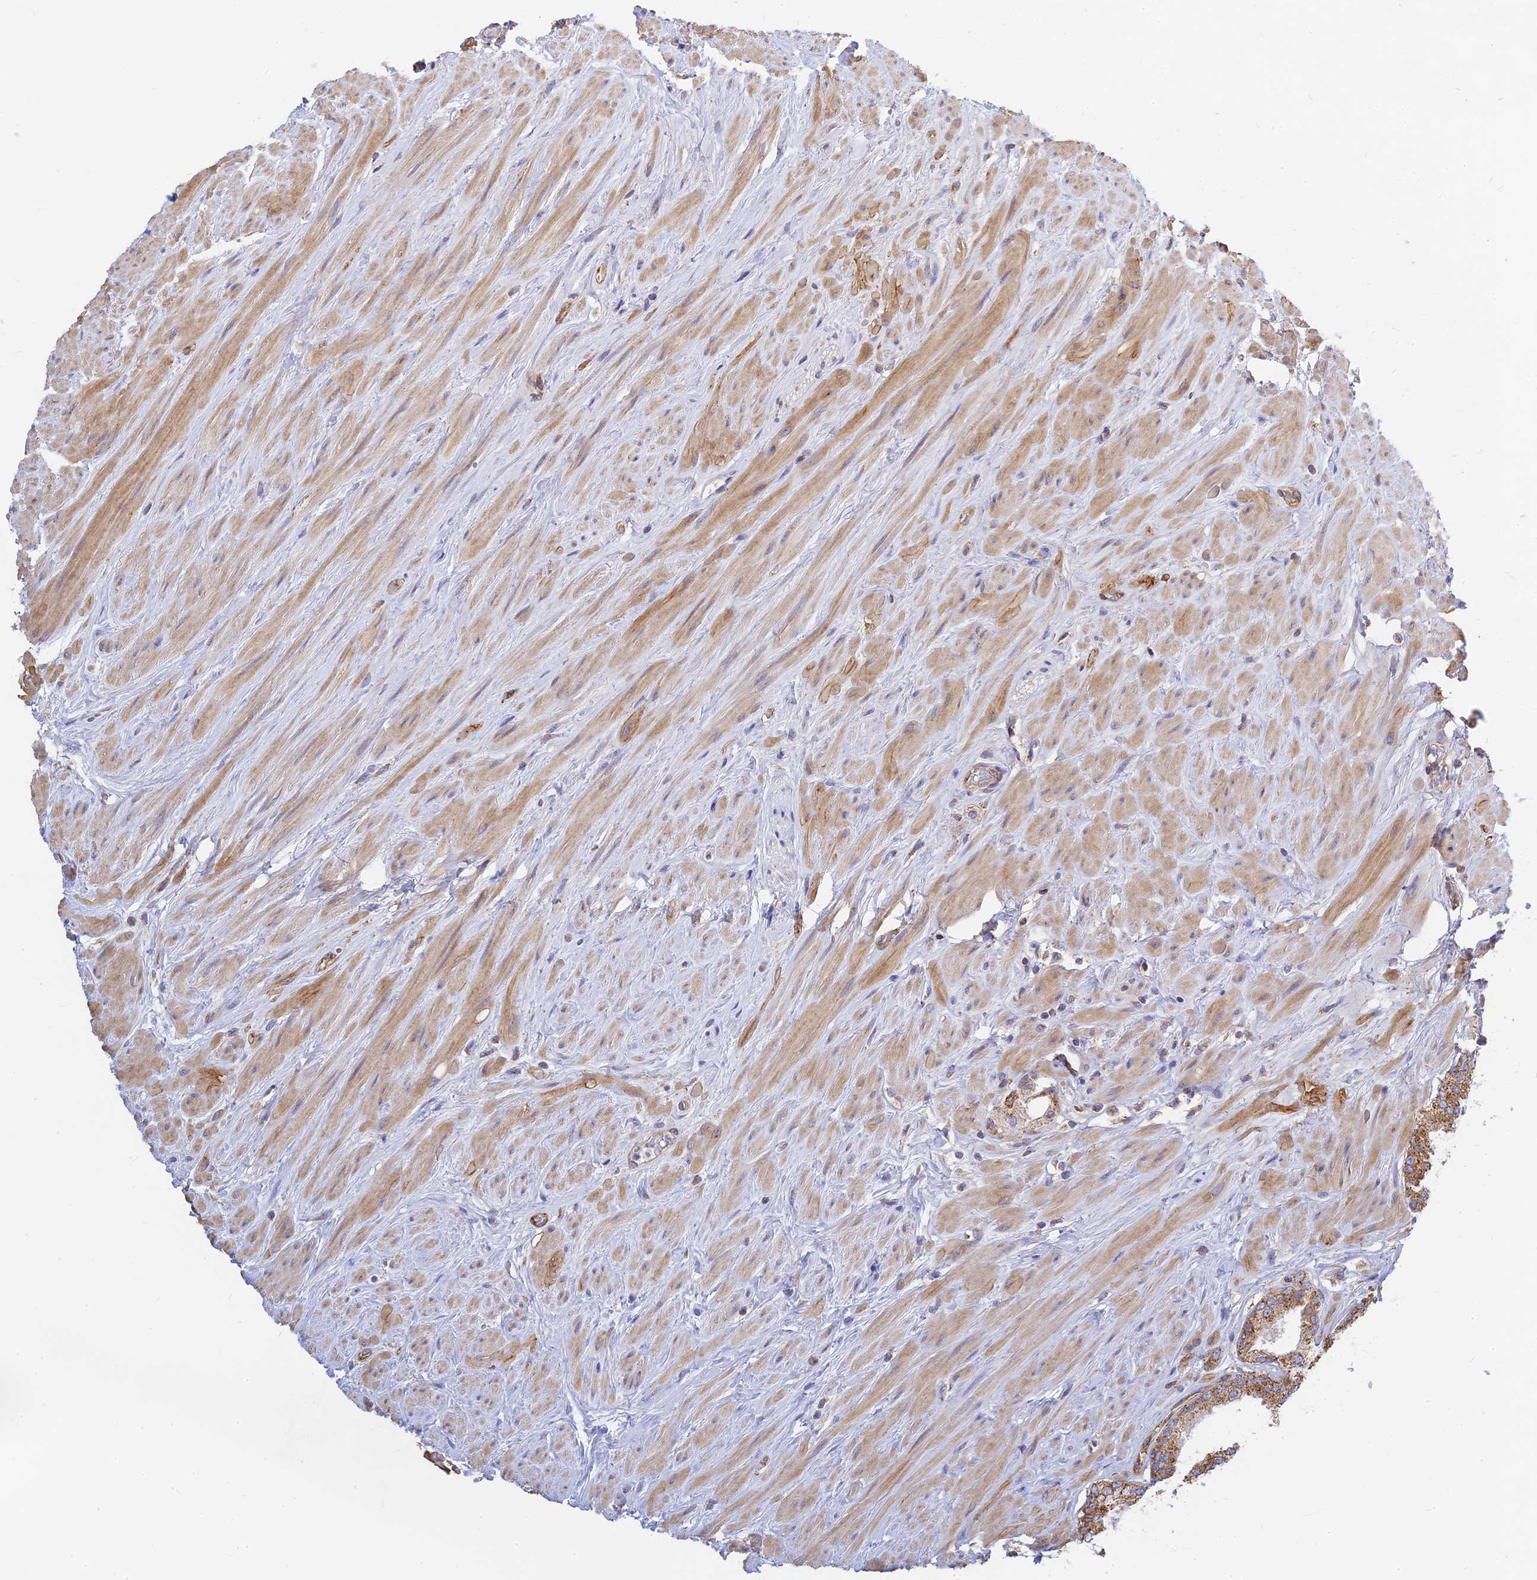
{"staining": {"intensity": "moderate", "quantity": ">75%", "location": "cytoplasmic/membranous"}, "tissue": "prostate", "cell_type": "Glandular cells", "image_type": "normal", "snomed": [{"axis": "morphology", "description": "Normal tissue, NOS"}, {"axis": "topography", "description": "Prostate"}], "caption": "Immunohistochemical staining of normal prostate exhibits >75% levels of moderate cytoplasmic/membranous protein expression in about >75% of glandular cells.", "gene": "MRPL15", "patient": {"sex": "male", "age": 48}}